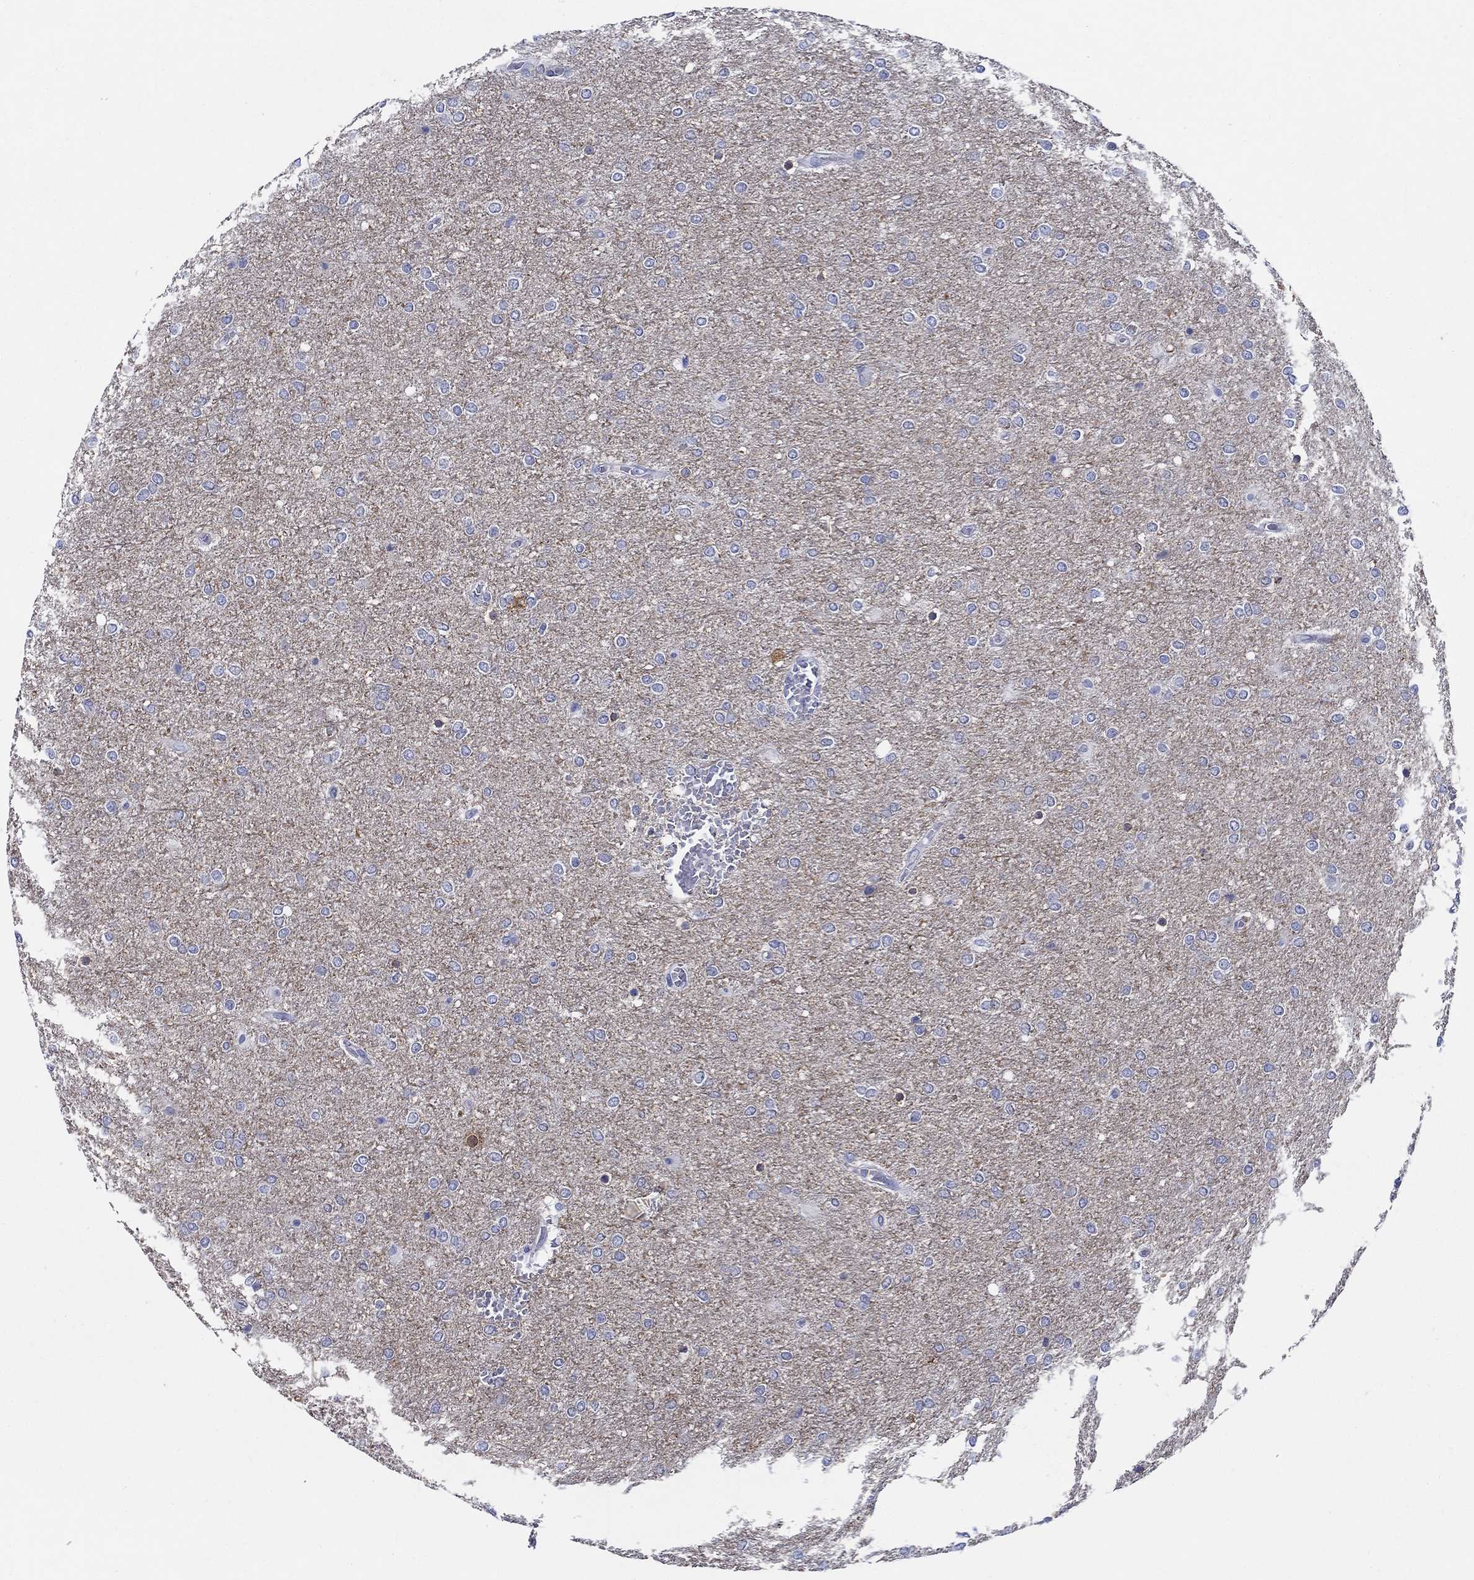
{"staining": {"intensity": "negative", "quantity": "none", "location": "none"}, "tissue": "glioma", "cell_type": "Tumor cells", "image_type": "cancer", "snomed": [{"axis": "morphology", "description": "Glioma, malignant, High grade"}, {"axis": "topography", "description": "Brain"}], "caption": "Image shows no protein positivity in tumor cells of high-grade glioma (malignant) tissue.", "gene": "RAP1GAP", "patient": {"sex": "female", "age": 61}}